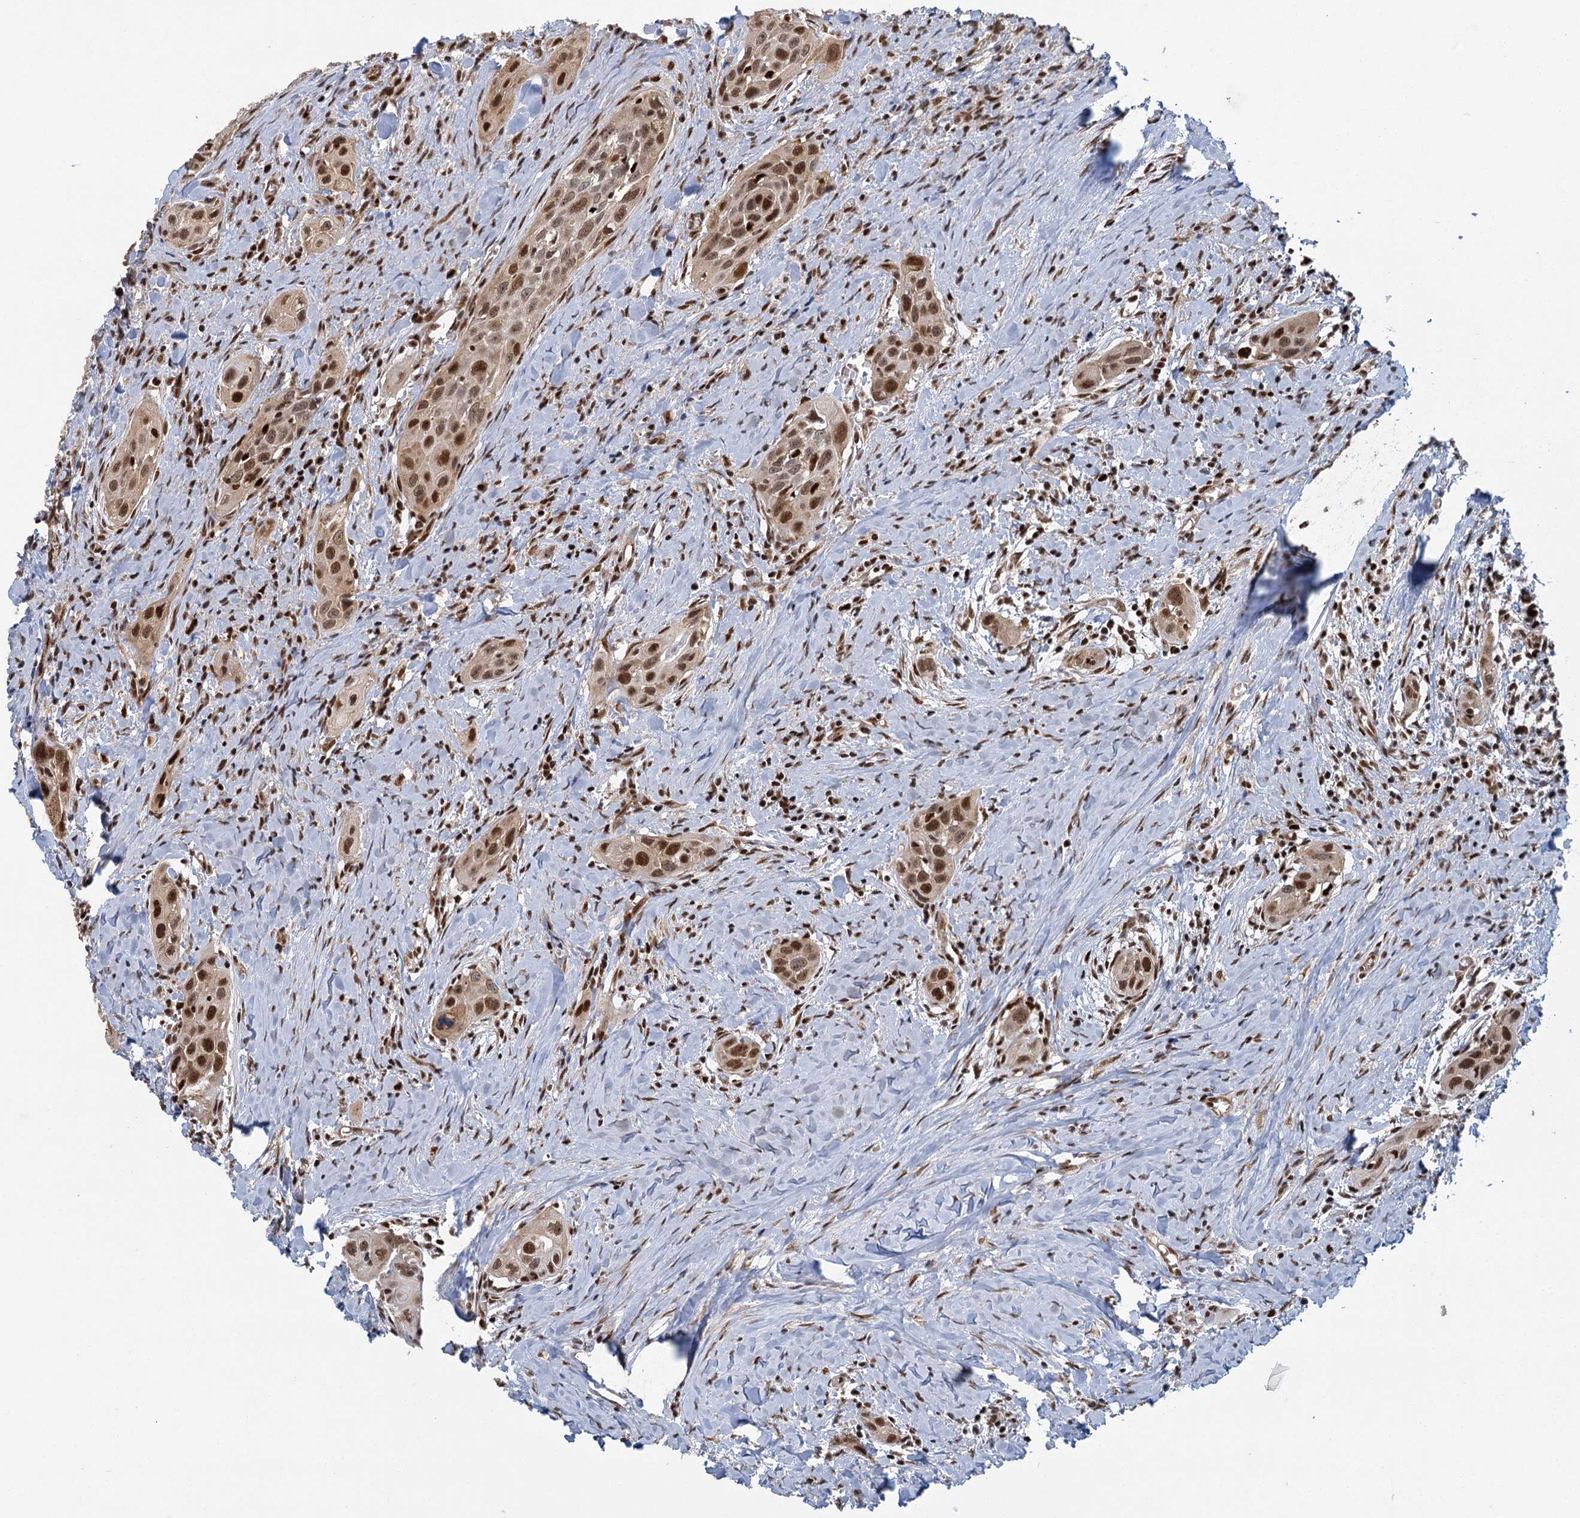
{"staining": {"intensity": "strong", "quantity": ">75%", "location": "nuclear"}, "tissue": "head and neck cancer", "cell_type": "Tumor cells", "image_type": "cancer", "snomed": [{"axis": "morphology", "description": "Squamous cell carcinoma, NOS"}, {"axis": "topography", "description": "Oral tissue"}, {"axis": "topography", "description": "Head-Neck"}], "caption": "This is a histology image of IHC staining of squamous cell carcinoma (head and neck), which shows strong expression in the nuclear of tumor cells.", "gene": "GPATCH11", "patient": {"sex": "female", "age": 50}}